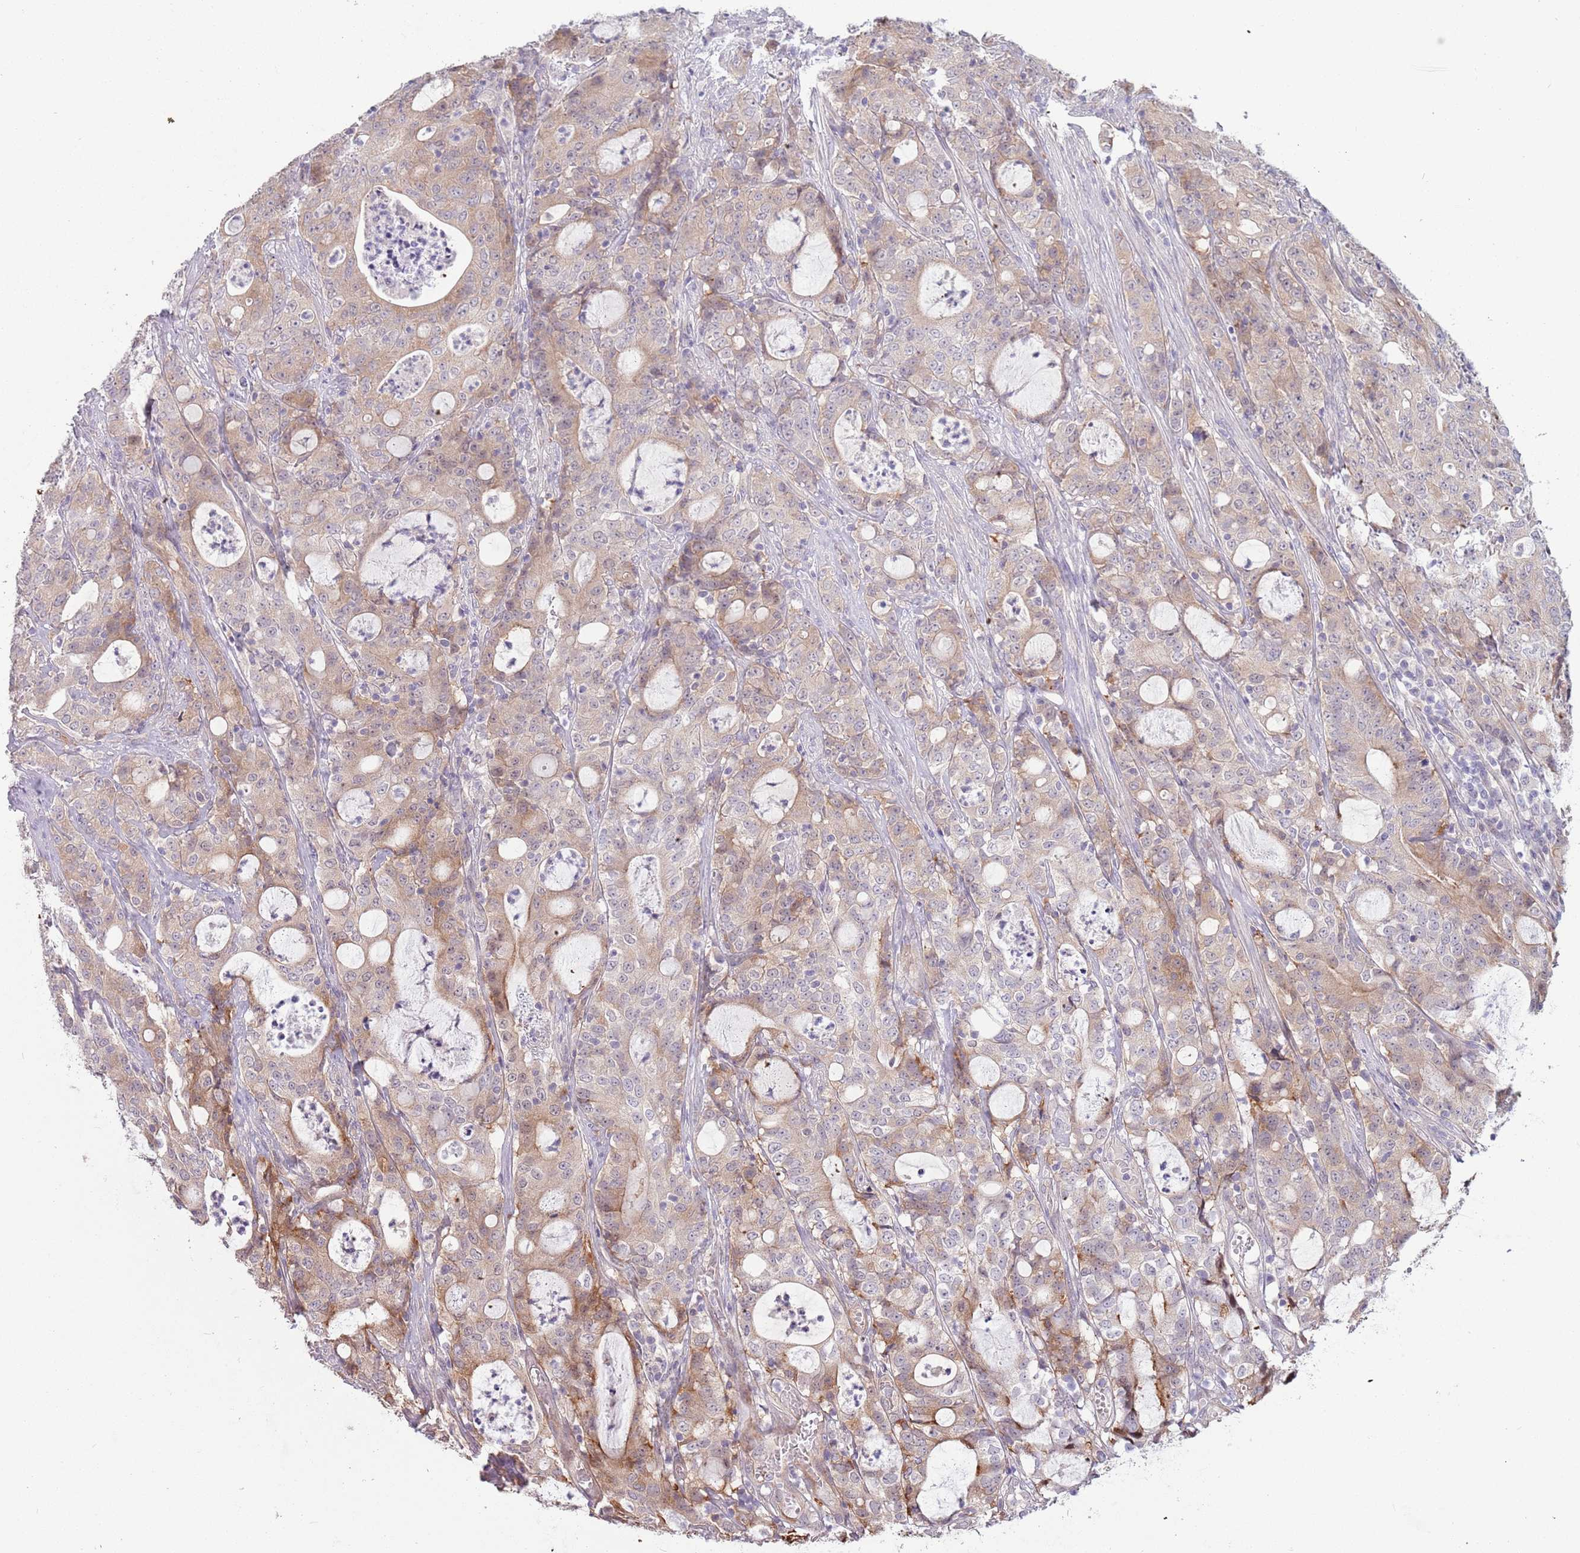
{"staining": {"intensity": "moderate", "quantity": "<25%", "location": "cytoplasmic/membranous,nuclear"}, "tissue": "colorectal cancer", "cell_type": "Tumor cells", "image_type": "cancer", "snomed": [{"axis": "morphology", "description": "Adenocarcinoma, NOS"}, {"axis": "topography", "description": "Colon"}], "caption": "DAB immunohistochemical staining of adenocarcinoma (colorectal) displays moderate cytoplasmic/membranous and nuclear protein positivity in approximately <25% of tumor cells.", "gene": "LDHD", "patient": {"sex": "male", "age": 83}}